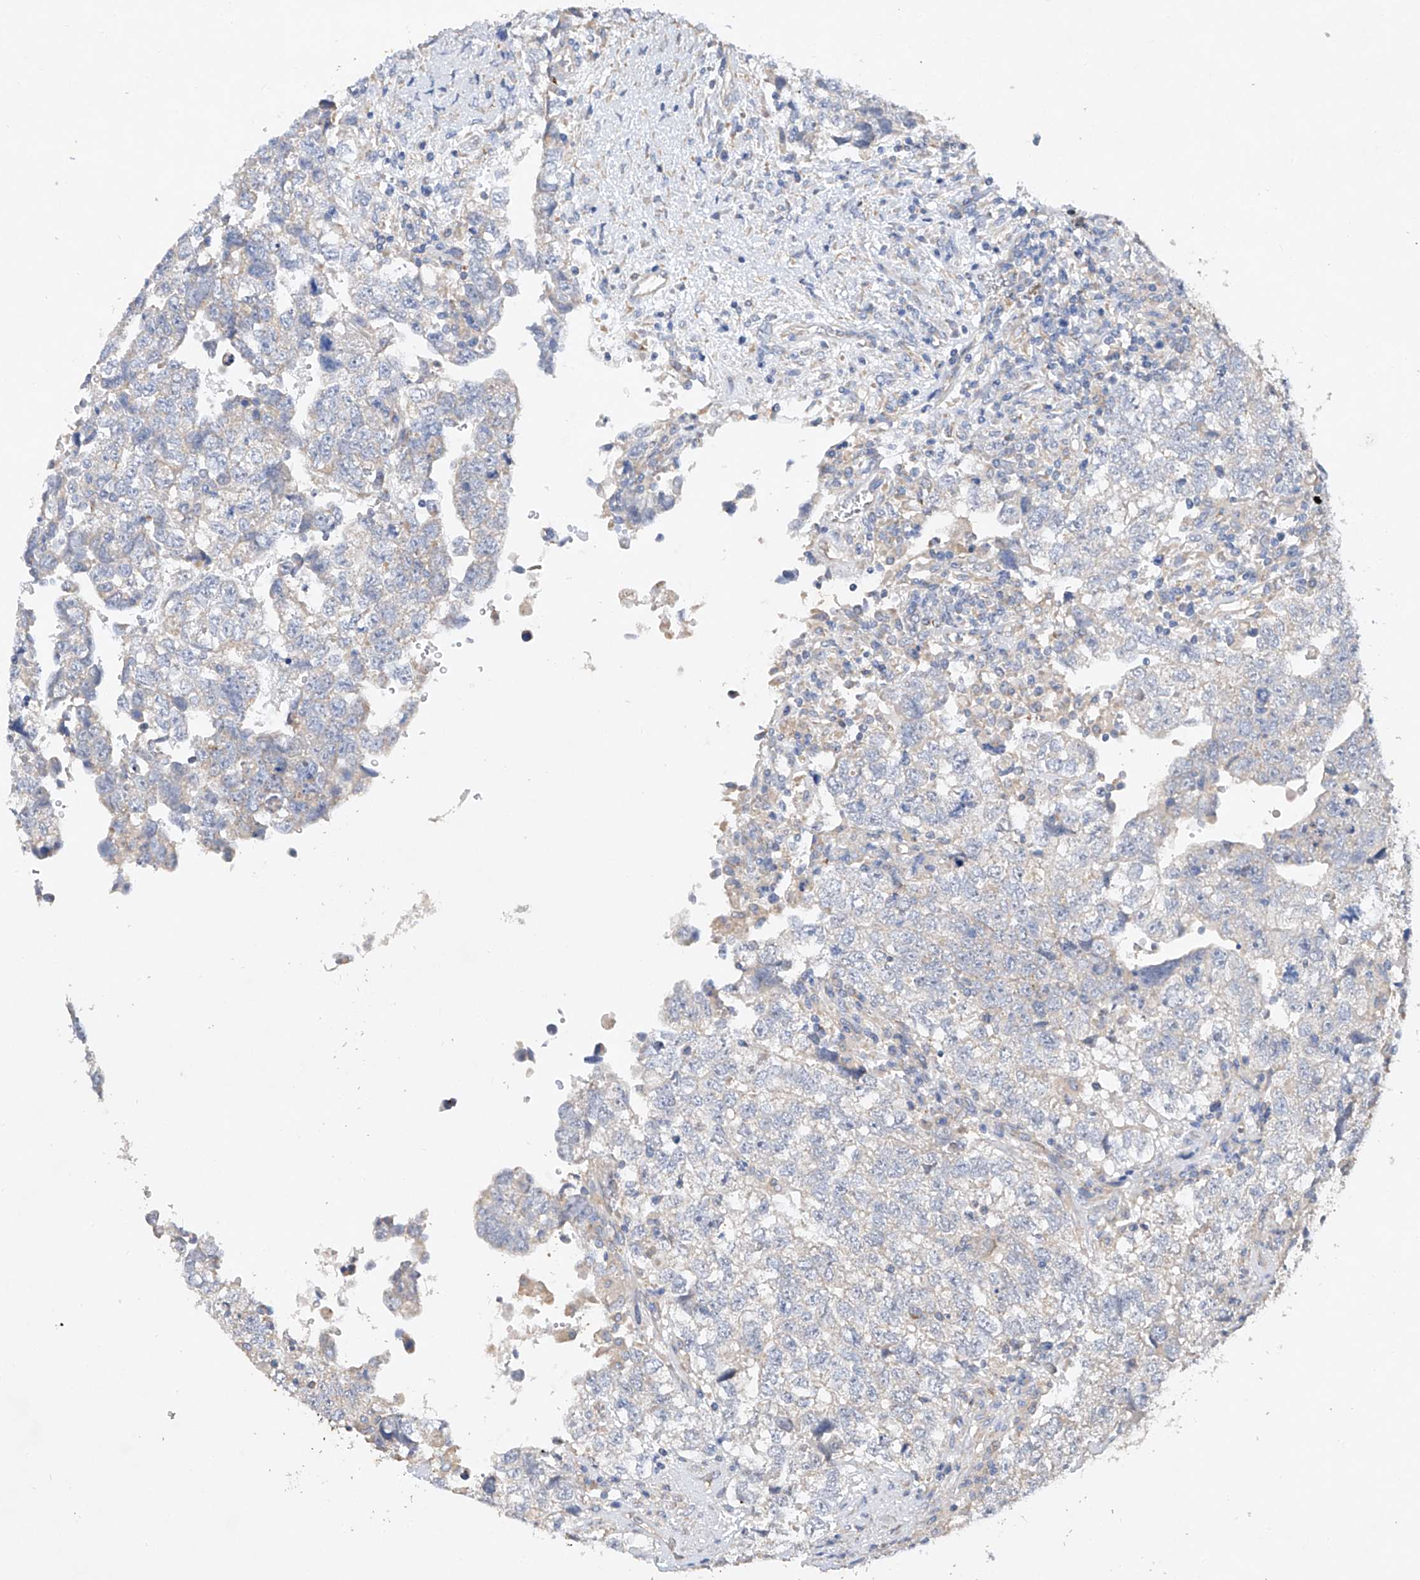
{"staining": {"intensity": "negative", "quantity": "none", "location": "none"}, "tissue": "testis cancer", "cell_type": "Tumor cells", "image_type": "cancer", "snomed": [{"axis": "morphology", "description": "Carcinoma, Embryonal, NOS"}, {"axis": "topography", "description": "Testis"}], "caption": "Testis embryonal carcinoma was stained to show a protein in brown. There is no significant positivity in tumor cells. (Brightfield microscopy of DAB (3,3'-diaminobenzidine) immunohistochemistry at high magnification).", "gene": "AMD1", "patient": {"sex": "male", "age": 37}}